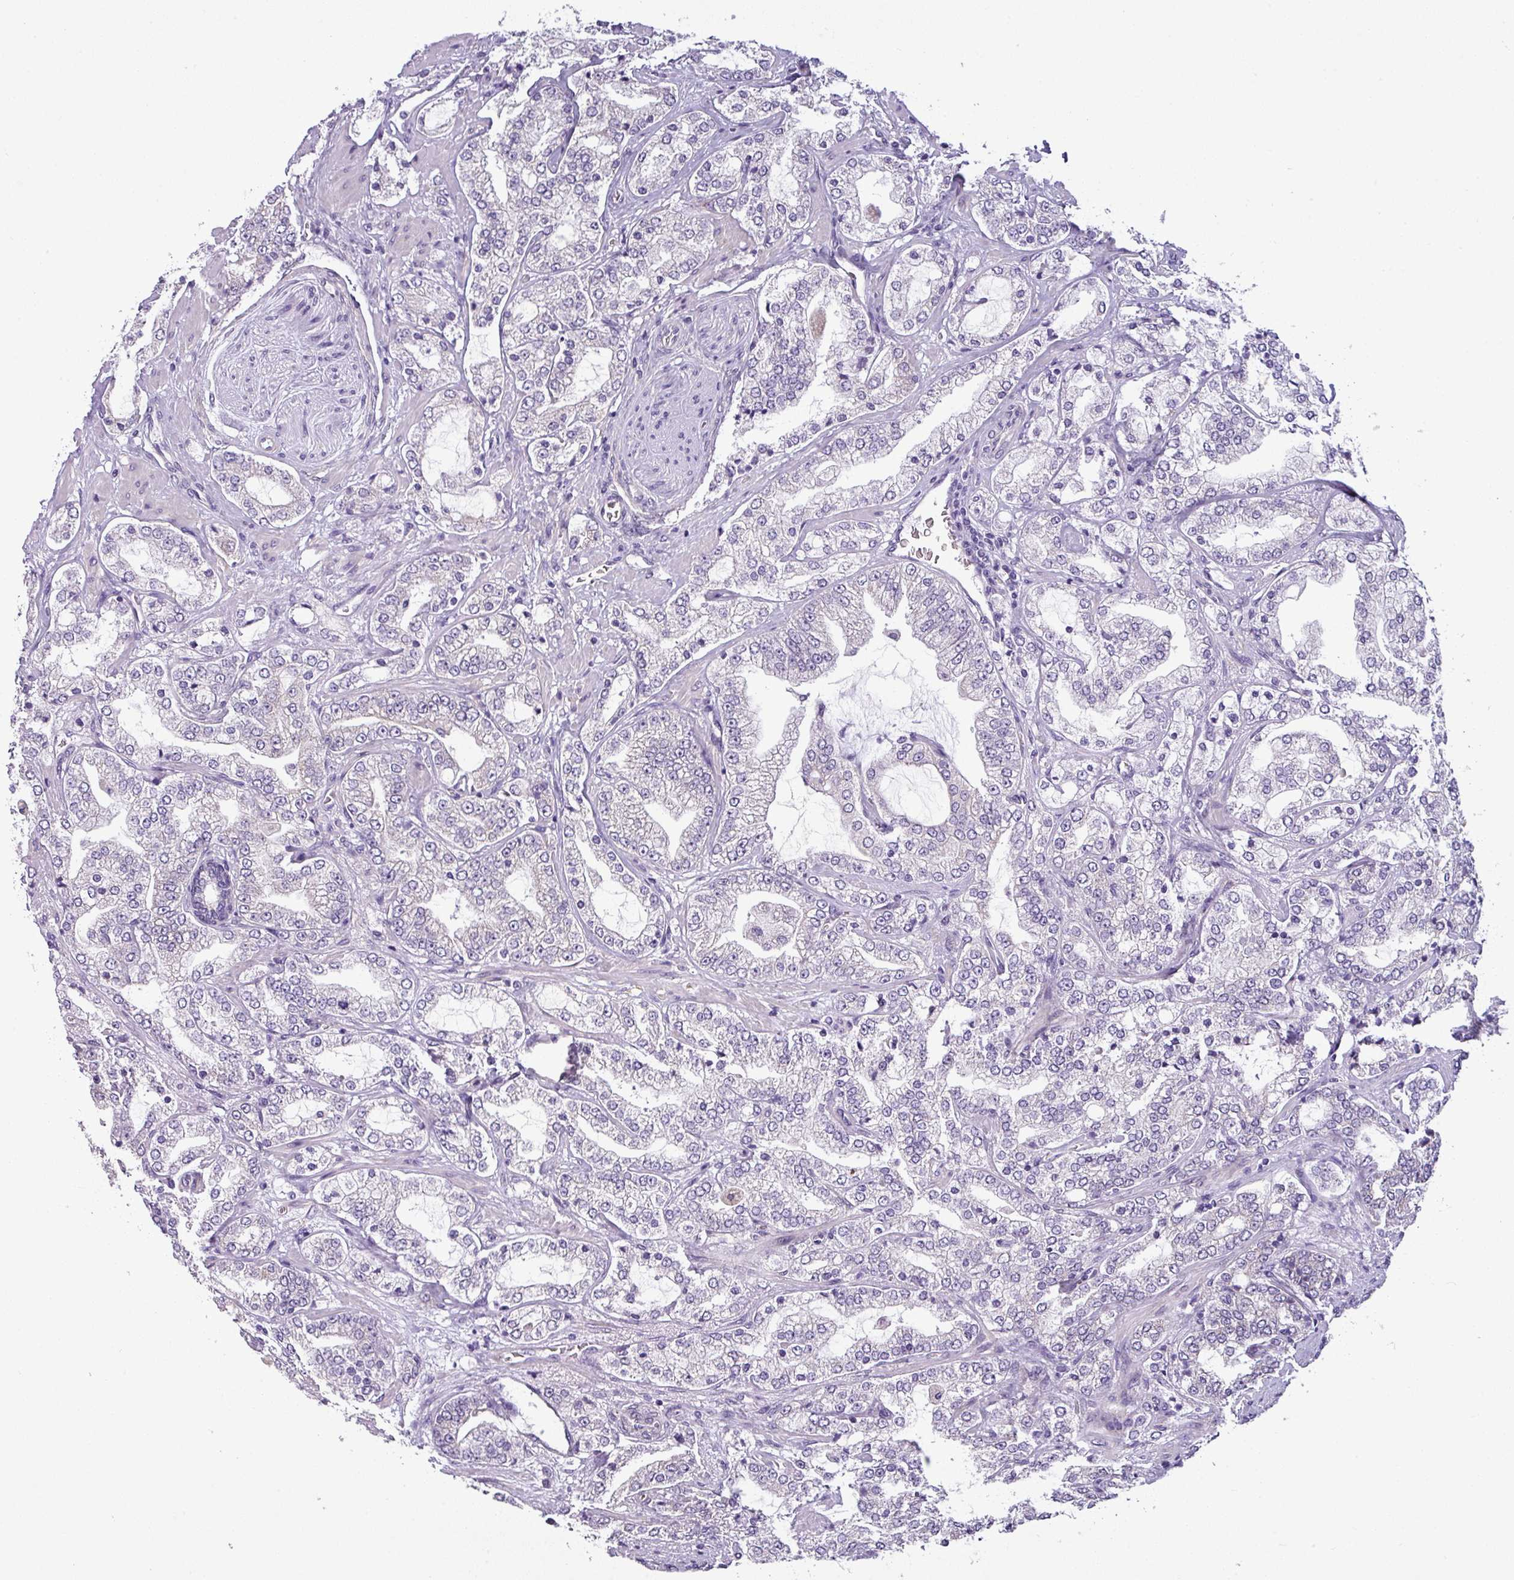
{"staining": {"intensity": "negative", "quantity": "none", "location": "none"}, "tissue": "prostate cancer", "cell_type": "Tumor cells", "image_type": "cancer", "snomed": [{"axis": "morphology", "description": "Adenocarcinoma, High grade"}, {"axis": "topography", "description": "Prostate"}], "caption": "Tumor cells are negative for protein expression in human prostate cancer (adenocarcinoma (high-grade)).", "gene": "TOR1AIP2", "patient": {"sex": "male", "age": 64}}